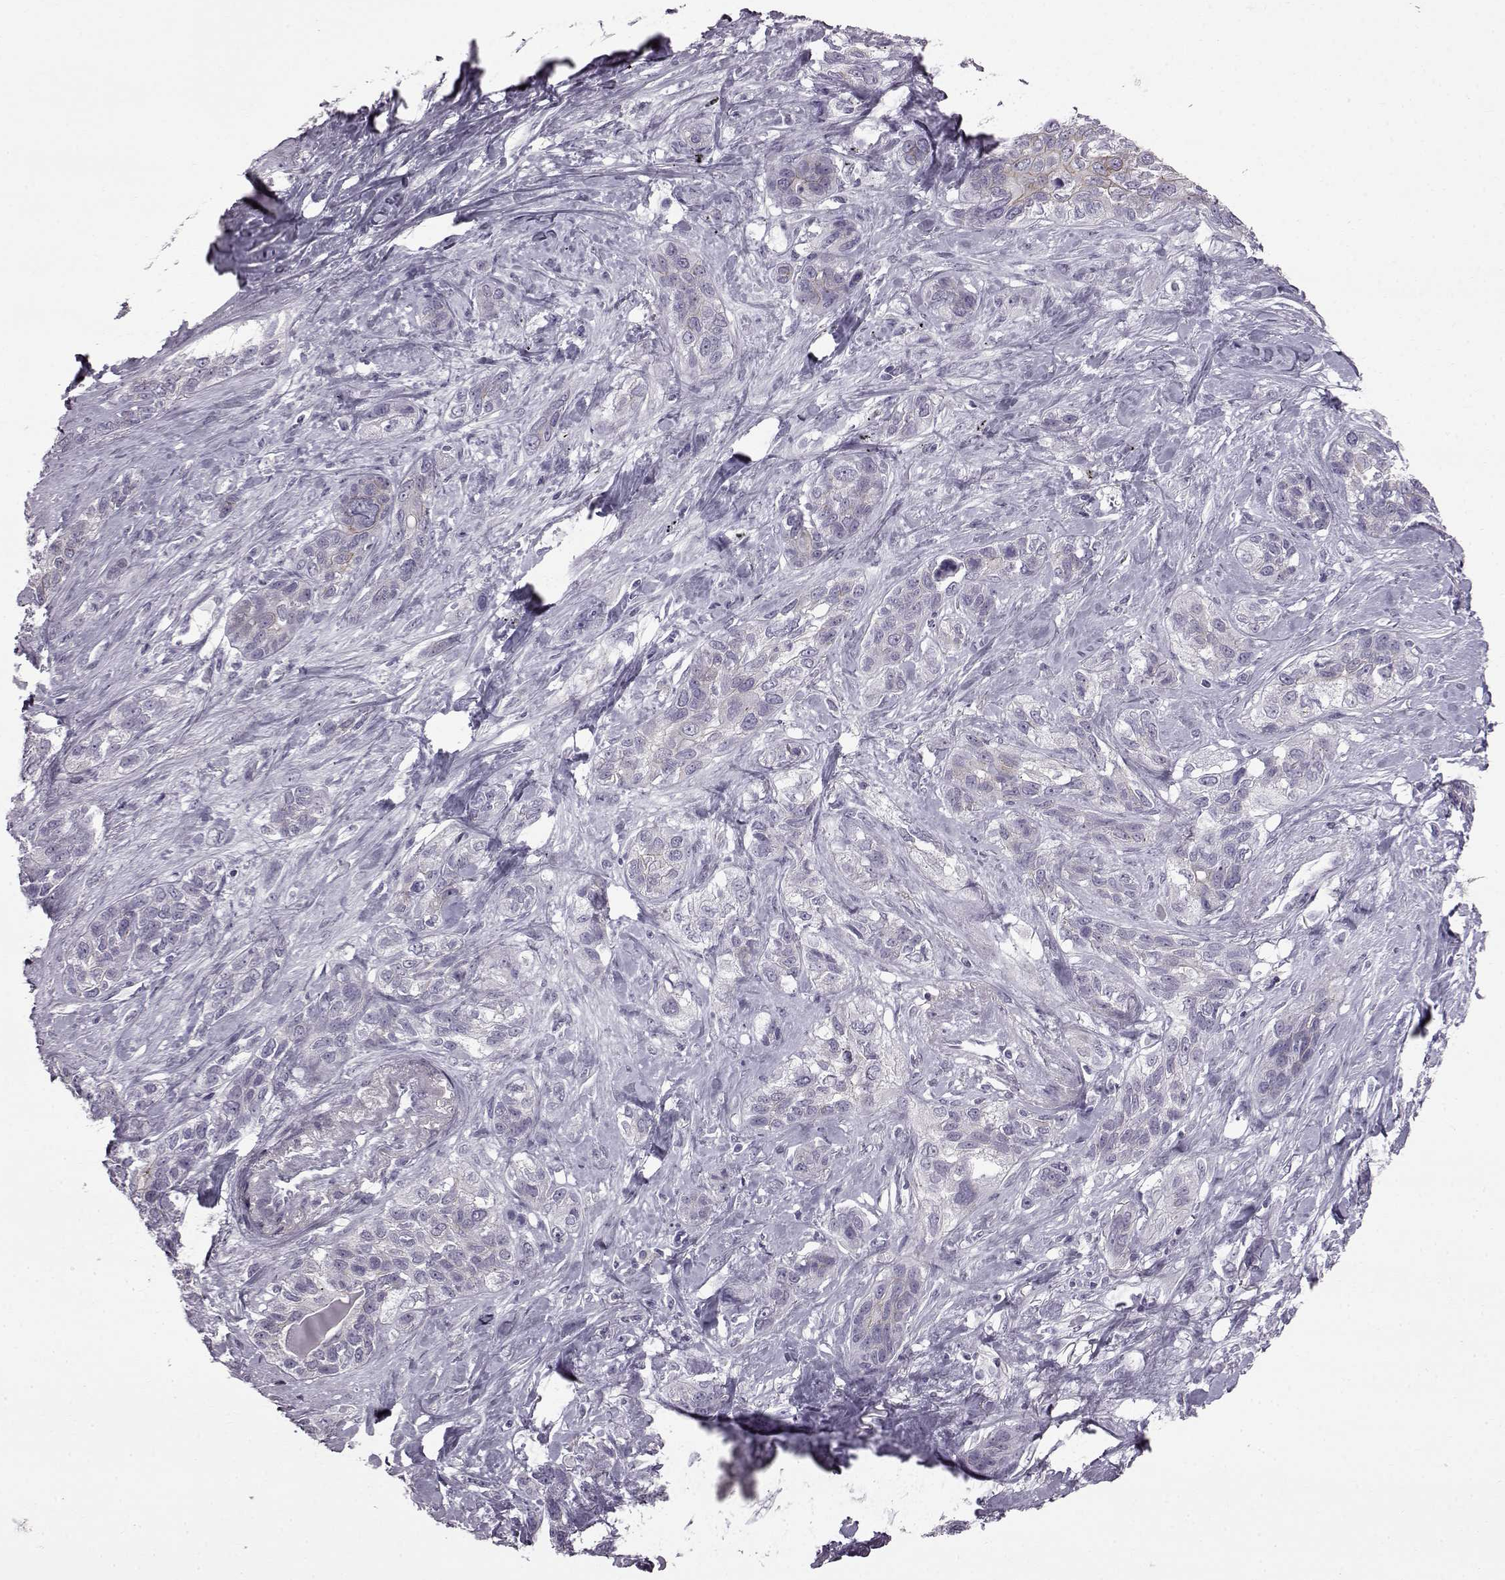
{"staining": {"intensity": "negative", "quantity": "none", "location": "none"}, "tissue": "lung cancer", "cell_type": "Tumor cells", "image_type": "cancer", "snomed": [{"axis": "morphology", "description": "Squamous cell carcinoma, NOS"}, {"axis": "topography", "description": "Lung"}], "caption": "This micrograph is of lung cancer (squamous cell carcinoma) stained with immunohistochemistry (IHC) to label a protein in brown with the nuclei are counter-stained blue. There is no positivity in tumor cells.", "gene": "SLC28A2", "patient": {"sex": "female", "age": 70}}